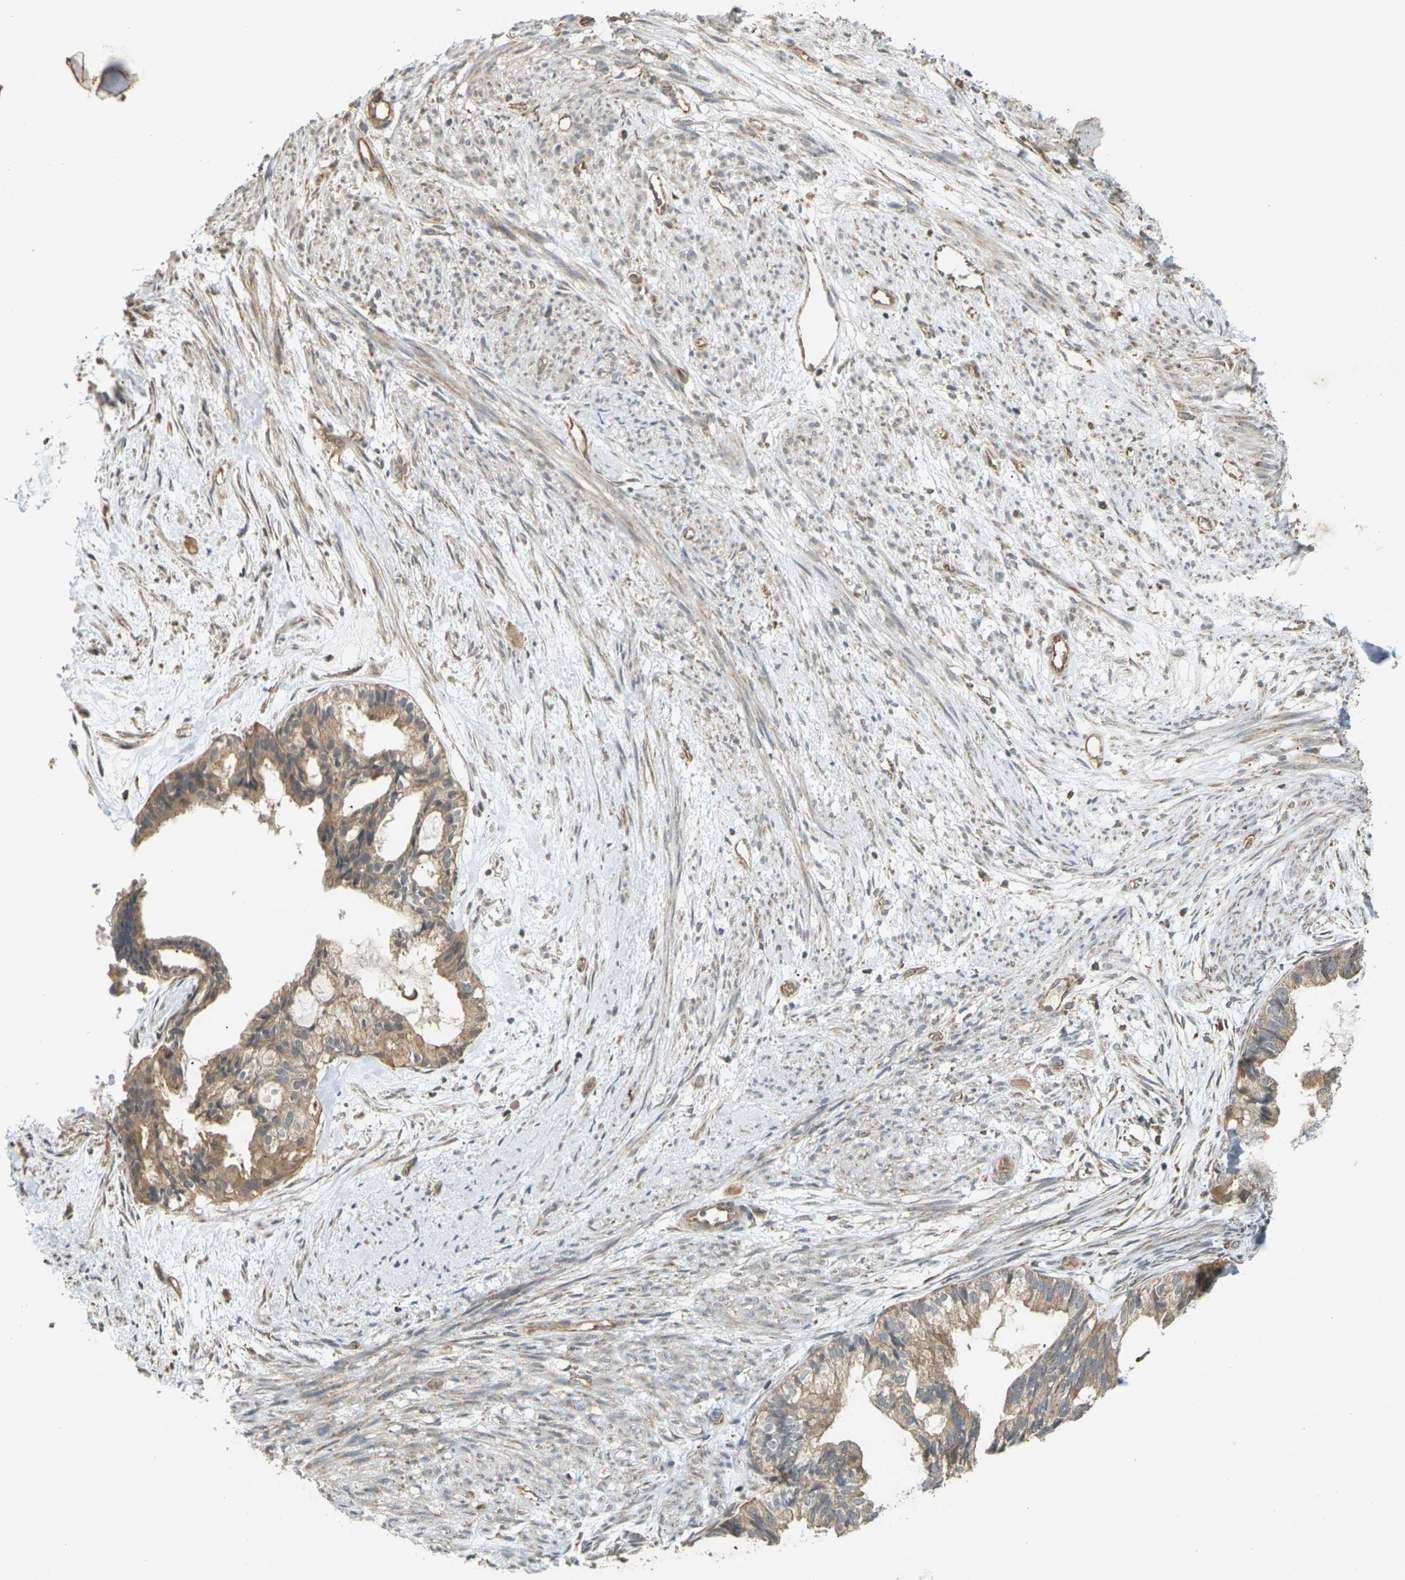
{"staining": {"intensity": "moderate", "quantity": ">75%", "location": "cytoplasmic/membranous"}, "tissue": "cervical cancer", "cell_type": "Tumor cells", "image_type": "cancer", "snomed": [{"axis": "morphology", "description": "Normal tissue, NOS"}, {"axis": "morphology", "description": "Adenocarcinoma, NOS"}, {"axis": "topography", "description": "Cervix"}, {"axis": "topography", "description": "Endometrium"}], "caption": "Tumor cells reveal moderate cytoplasmic/membranous positivity in about >75% of cells in cervical adenocarcinoma.", "gene": "KSR1", "patient": {"sex": "female", "age": 86}}